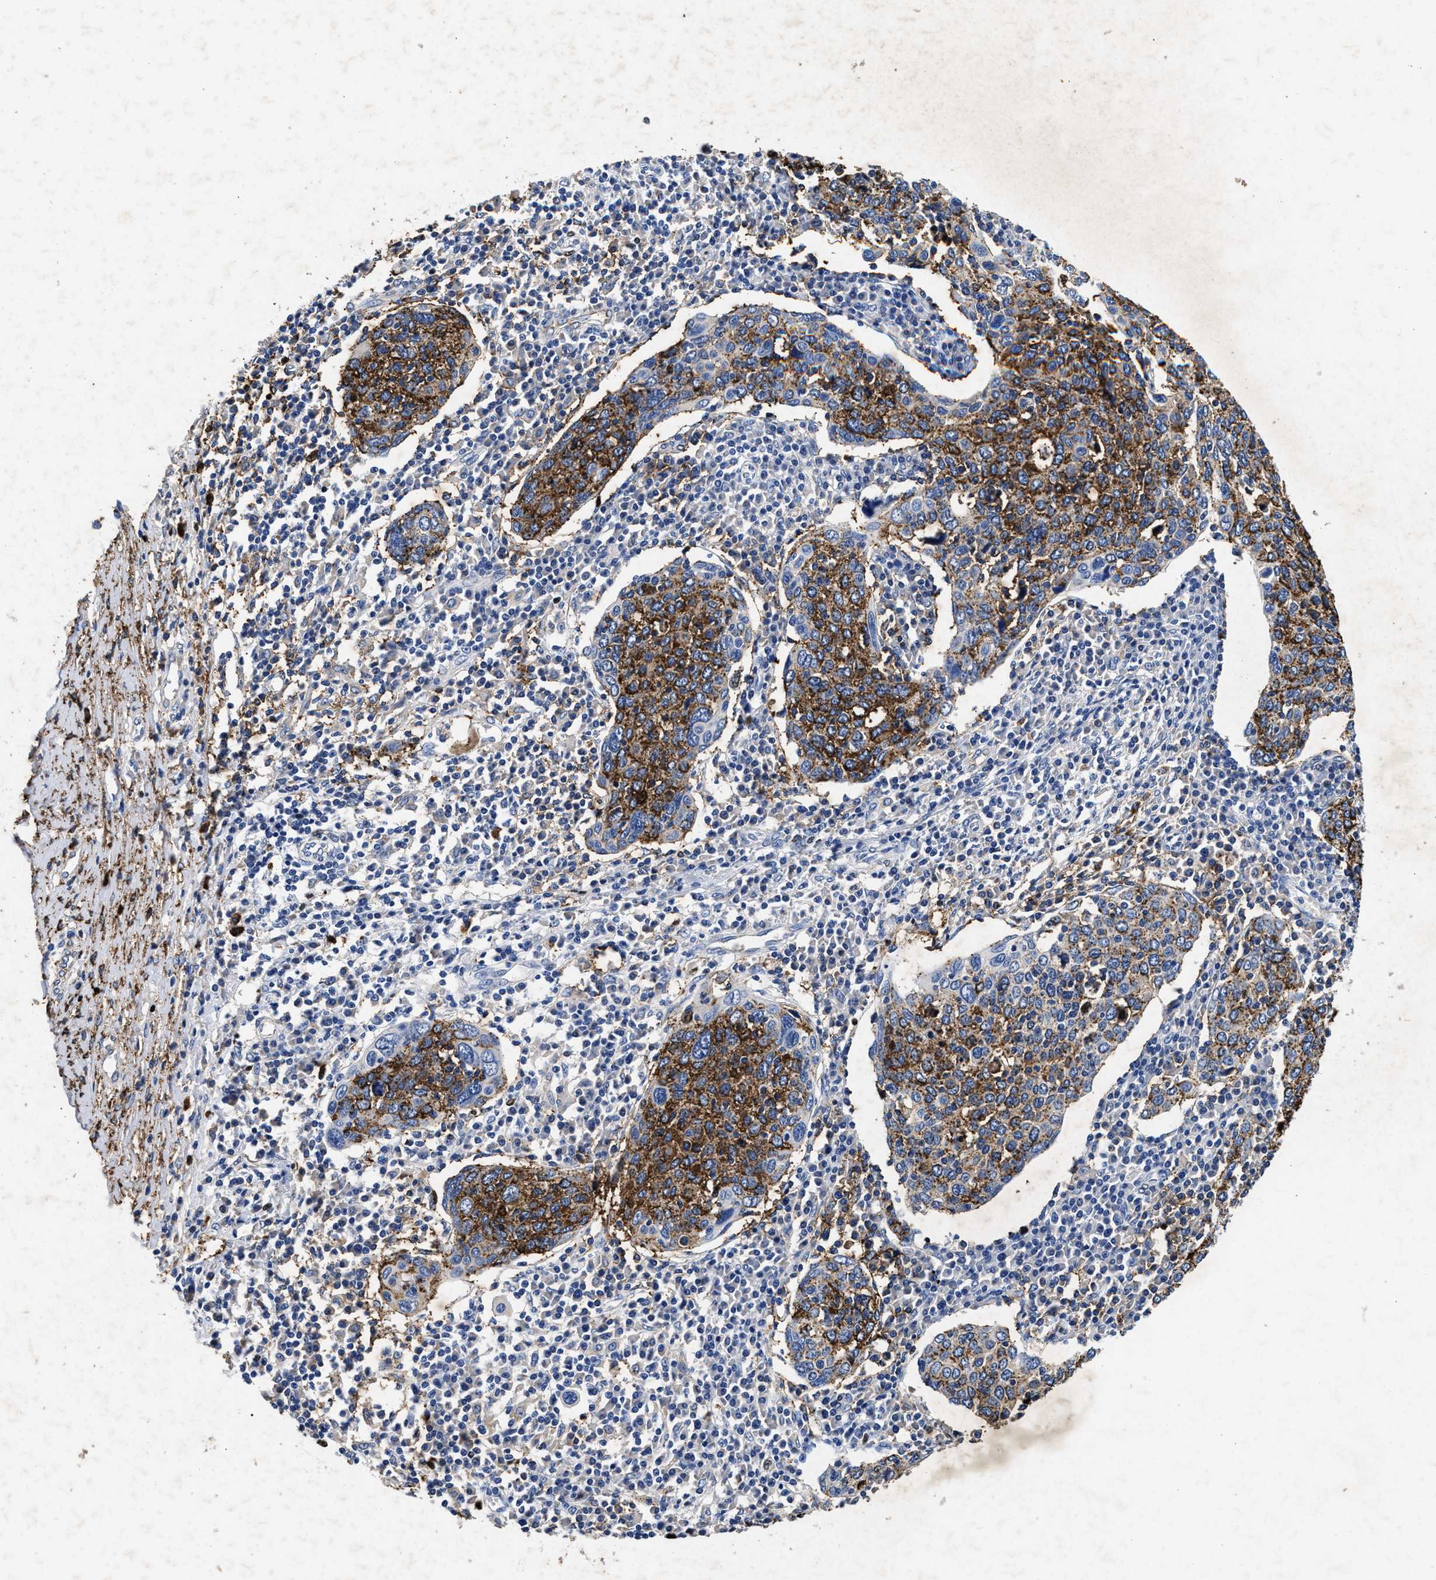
{"staining": {"intensity": "strong", "quantity": ">75%", "location": "cytoplasmic/membranous"}, "tissue": "cervical cancer", "cell_type": "Tumor cells", "image_type": "cancer", "snomed": [{"axis": "morphology", "description": "Squamous cell carcinoma, NOS"}, {"axis": "topography", "description": "Cervix"}], "caption": "Cervical squamous cell carcinoma stained with a protein marker displays strong staining in tumor cells.", "gene": "LTB4R2", "patient": {"sex": "female", "age": 40}}